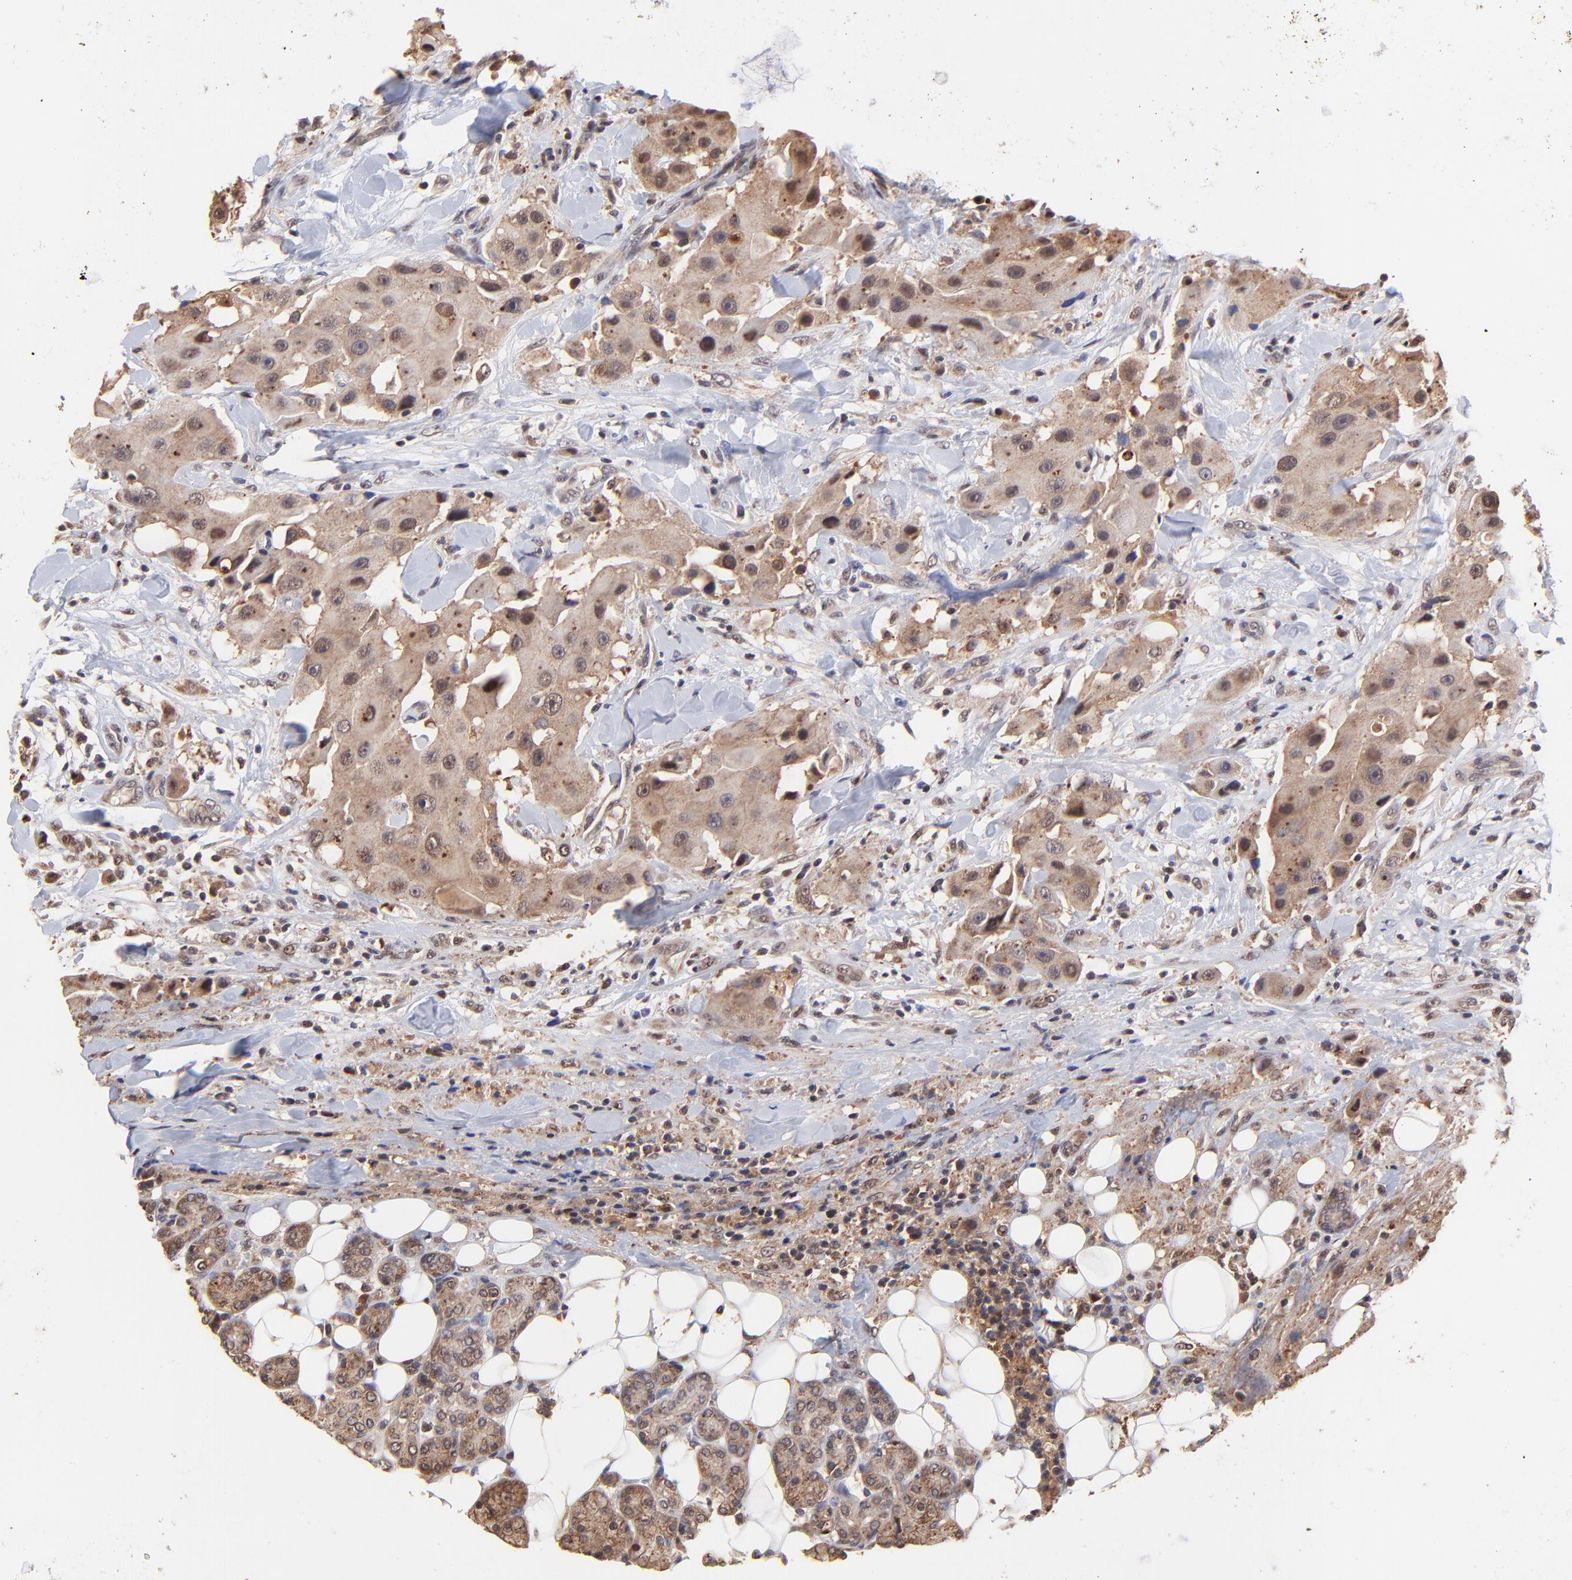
{"staining": {"intensity": "moderate", "quantity": ">75%", "location": "nuclear"}, "tissue": "head and neck cancer", "cell_type": "Tumor cells", "image_type": "cancer", "snomed": [{"axis": "morphology", "description": "Normal tissue, NOS"}, {"axis": "morphology", "description": "Adenocarcinoma, NOS"}, {"axis": "topography", "description": "Salivary gland"}, {"axis": "topography", "description": "Head-Neck"}], "caption": "The immunohistochemical stain shows moderate nuclear expression in tumor cells of adenocarcinoma (head and neck) tissue.", "gene": "PSMA6", "patient": {"sex": "male", "age": 80}}